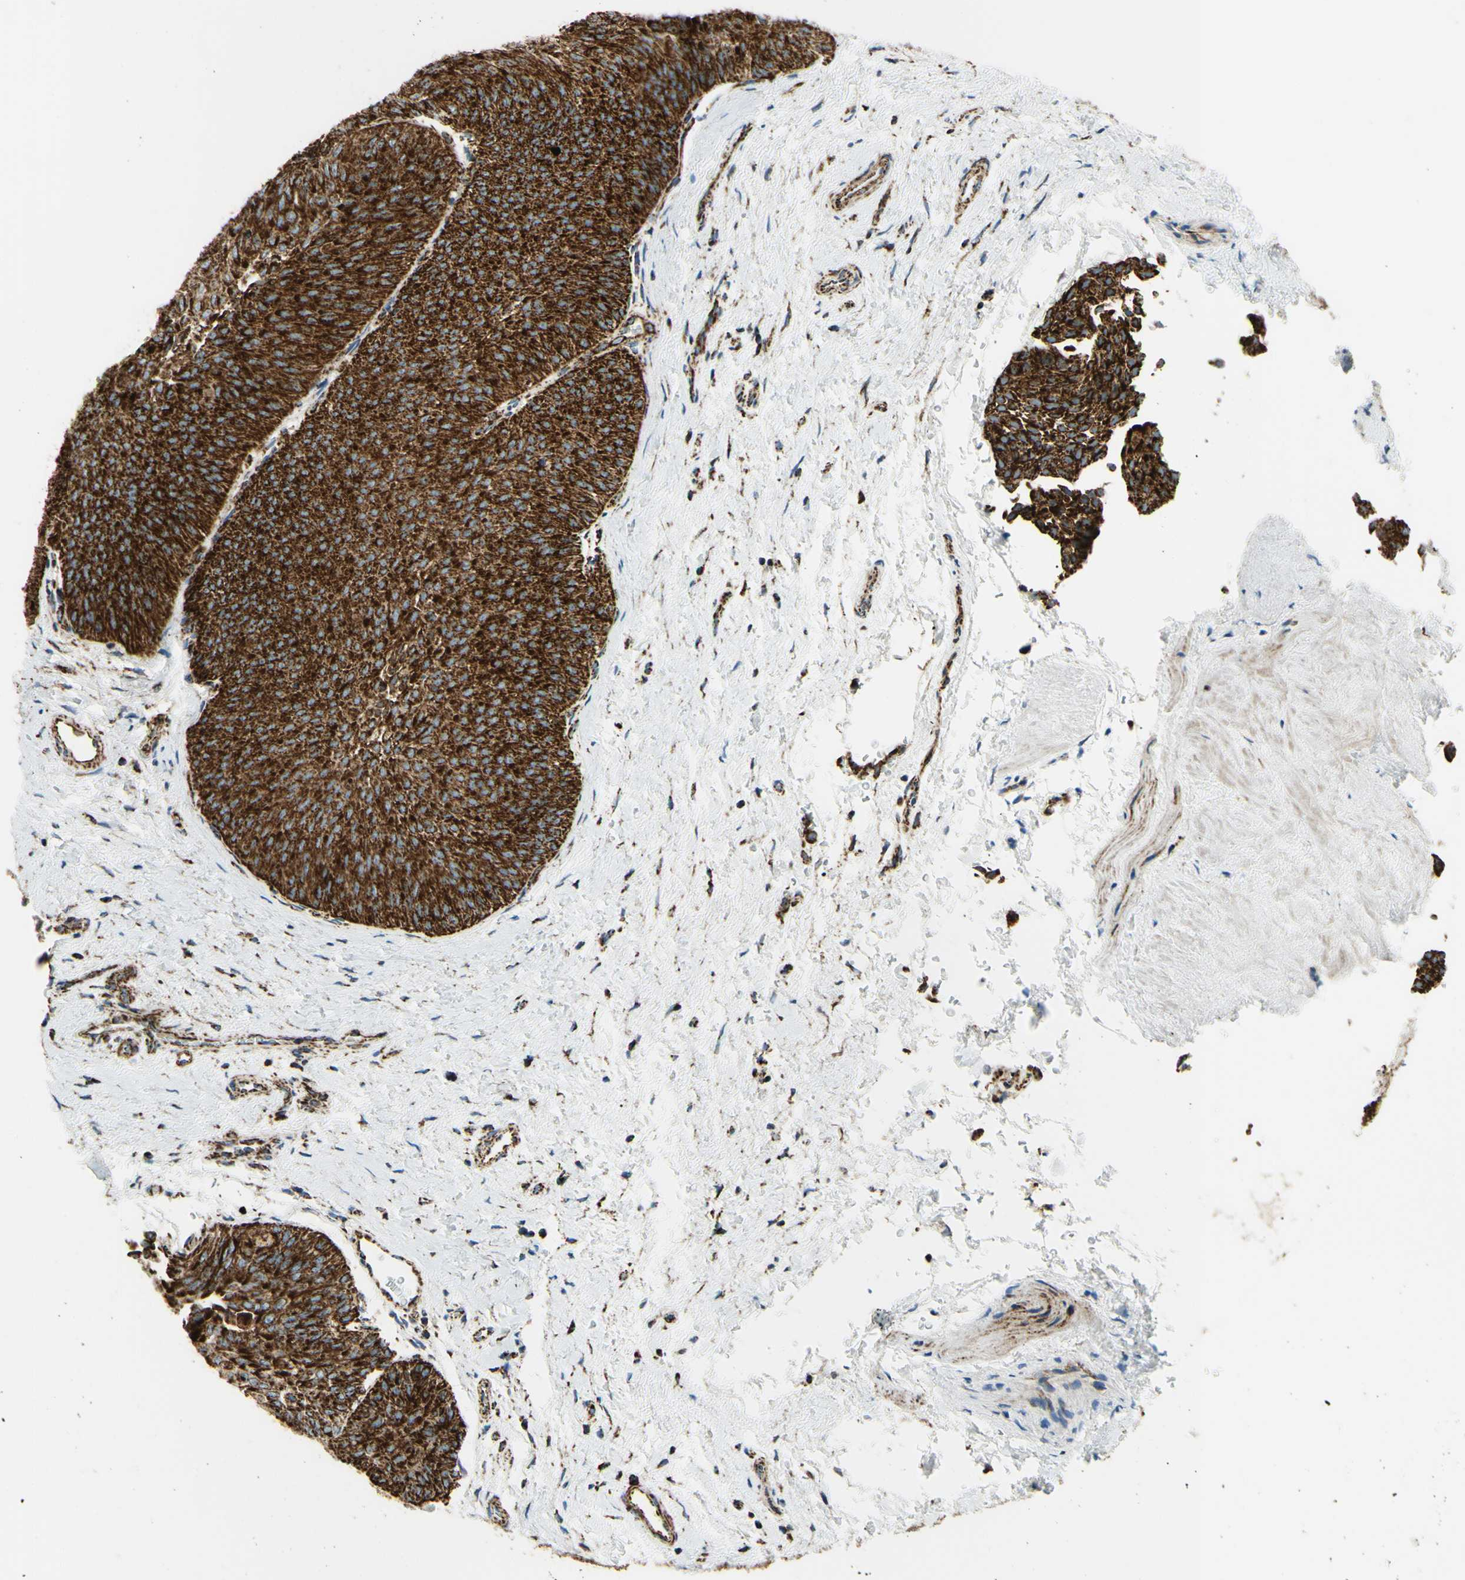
{"staining": {"intensity": "strong", "quantity": ">75%", "location": "cytoplasmic/membranous"}, "tissue": "urothelial cancer", "cell_type": "Tumor cells", "image_type": "cancer", "snomed": [{"axis": "morphology", "description": "Urothelial carcinoma, Low grade"}, {"axis": "topography", "description": "Urinary bladder"}], "caption": "Strong cytoplasmic/membranous positivity for a protein is seen in approximately >75% of tumor cells of urothelial carcinoma (low-grade) using immunohistochemistry (IHC).", "gene": "MAVS", "patient": {"sex": "female", "age": 60}}